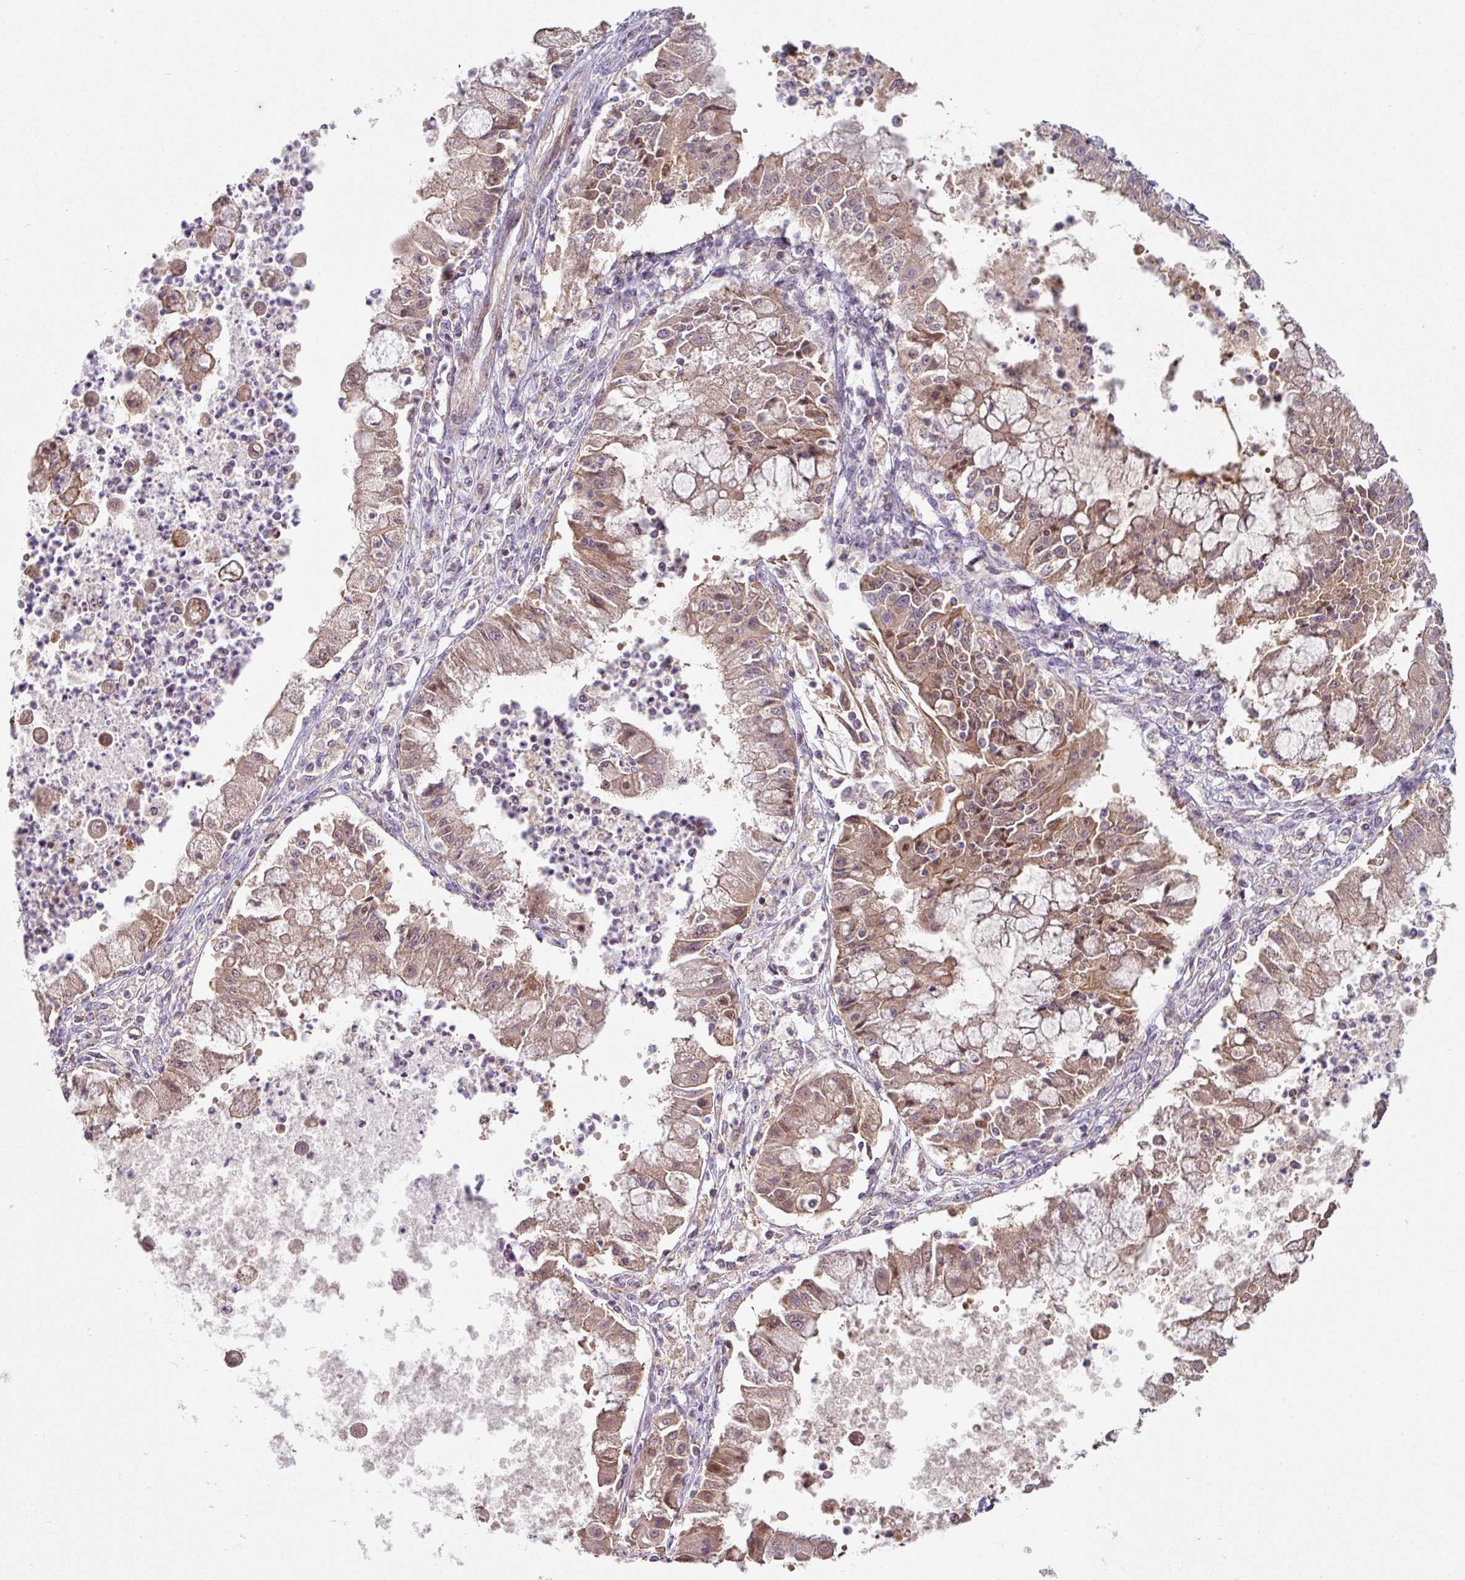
{"staining": {"intensity": "weak", "quantity": "25%-75%", "location": "cytoplasmic/membranous"}, "tissue": "ovarian cancer", "cell_type": "Tumor cells", "image_type": "cancer", "snomed": [{"axis": "morphology", "description": "Cystadenocarcinoma, mucinous, NOS"}, {"axis": "topography", "description": "Ovary"}], "caption": "This photomicrograph exhibits immunohistochemistry (IHC) staining of ovarian mucinous cystadenocarcinoma, with low weak cytoplasmic/membranous expression in approximately 25%-75% of tumor cells.", "gene": "C4orf48", "patient": {"sex": "female", "age": 70}}